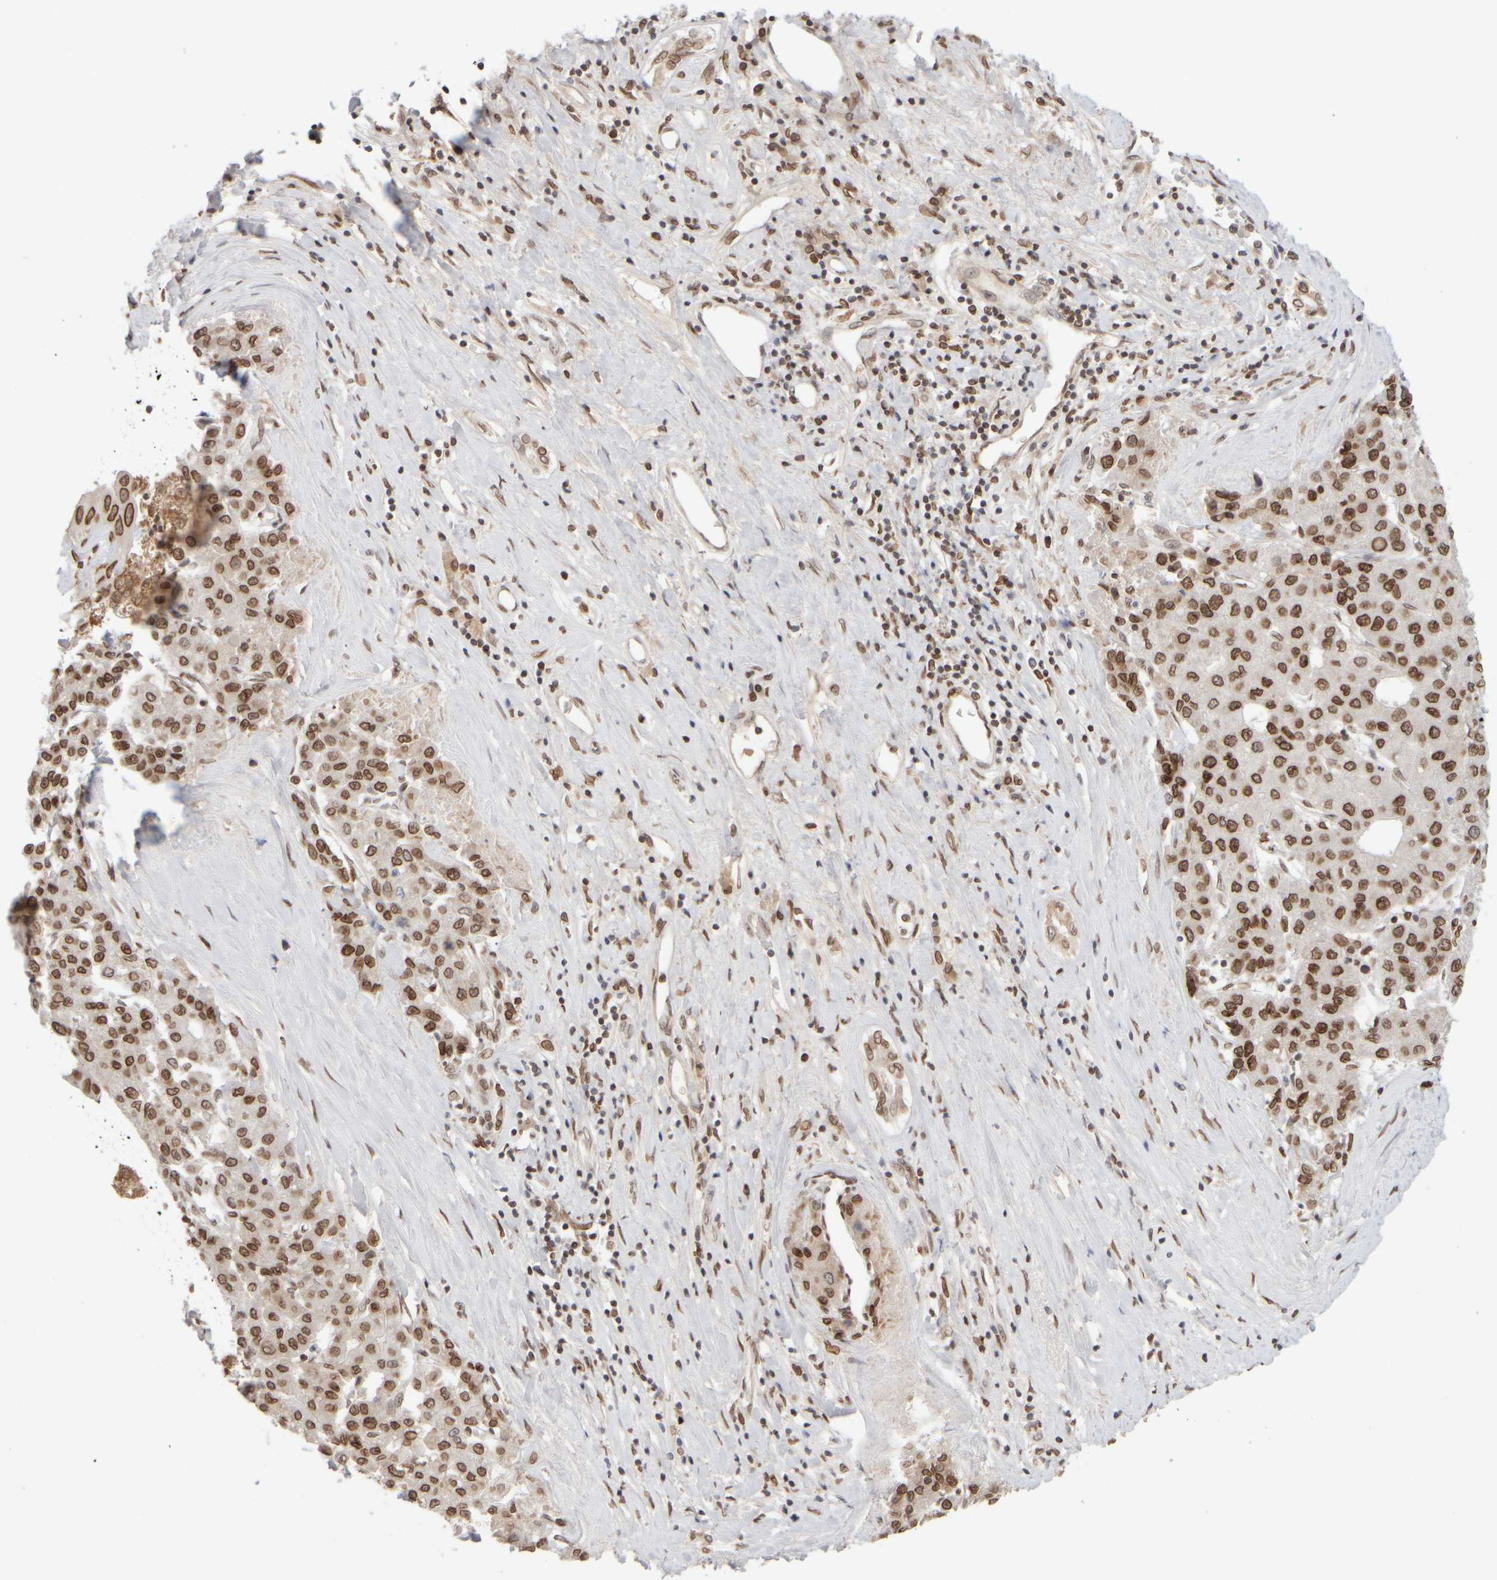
{"staining": {"intensity": "moderate", "quantity": ">75%", "location": "cytoplasmic/membranous,nuclear"}, "tissue": "liver cancer", "cell_type": "Tumor cells", "image_type": "cancer", "snomed": [{"axis": "morphology", "description": "Carcinoma, Hepatocellular, NOS"}, {"axis": "topography", "description": "Liver"}], "caption": "Liver cancer was stained to show a protein in brown. There is medium levels of moderate cytoplasmic/membranous and nuclear positivity in approximately >75% of tumor cells. (brown staining indicates protein expression, while blue staining denotes nuclei).", "gene": "ZC3HC1", "patient": {"sex": "male", "age": 65}}